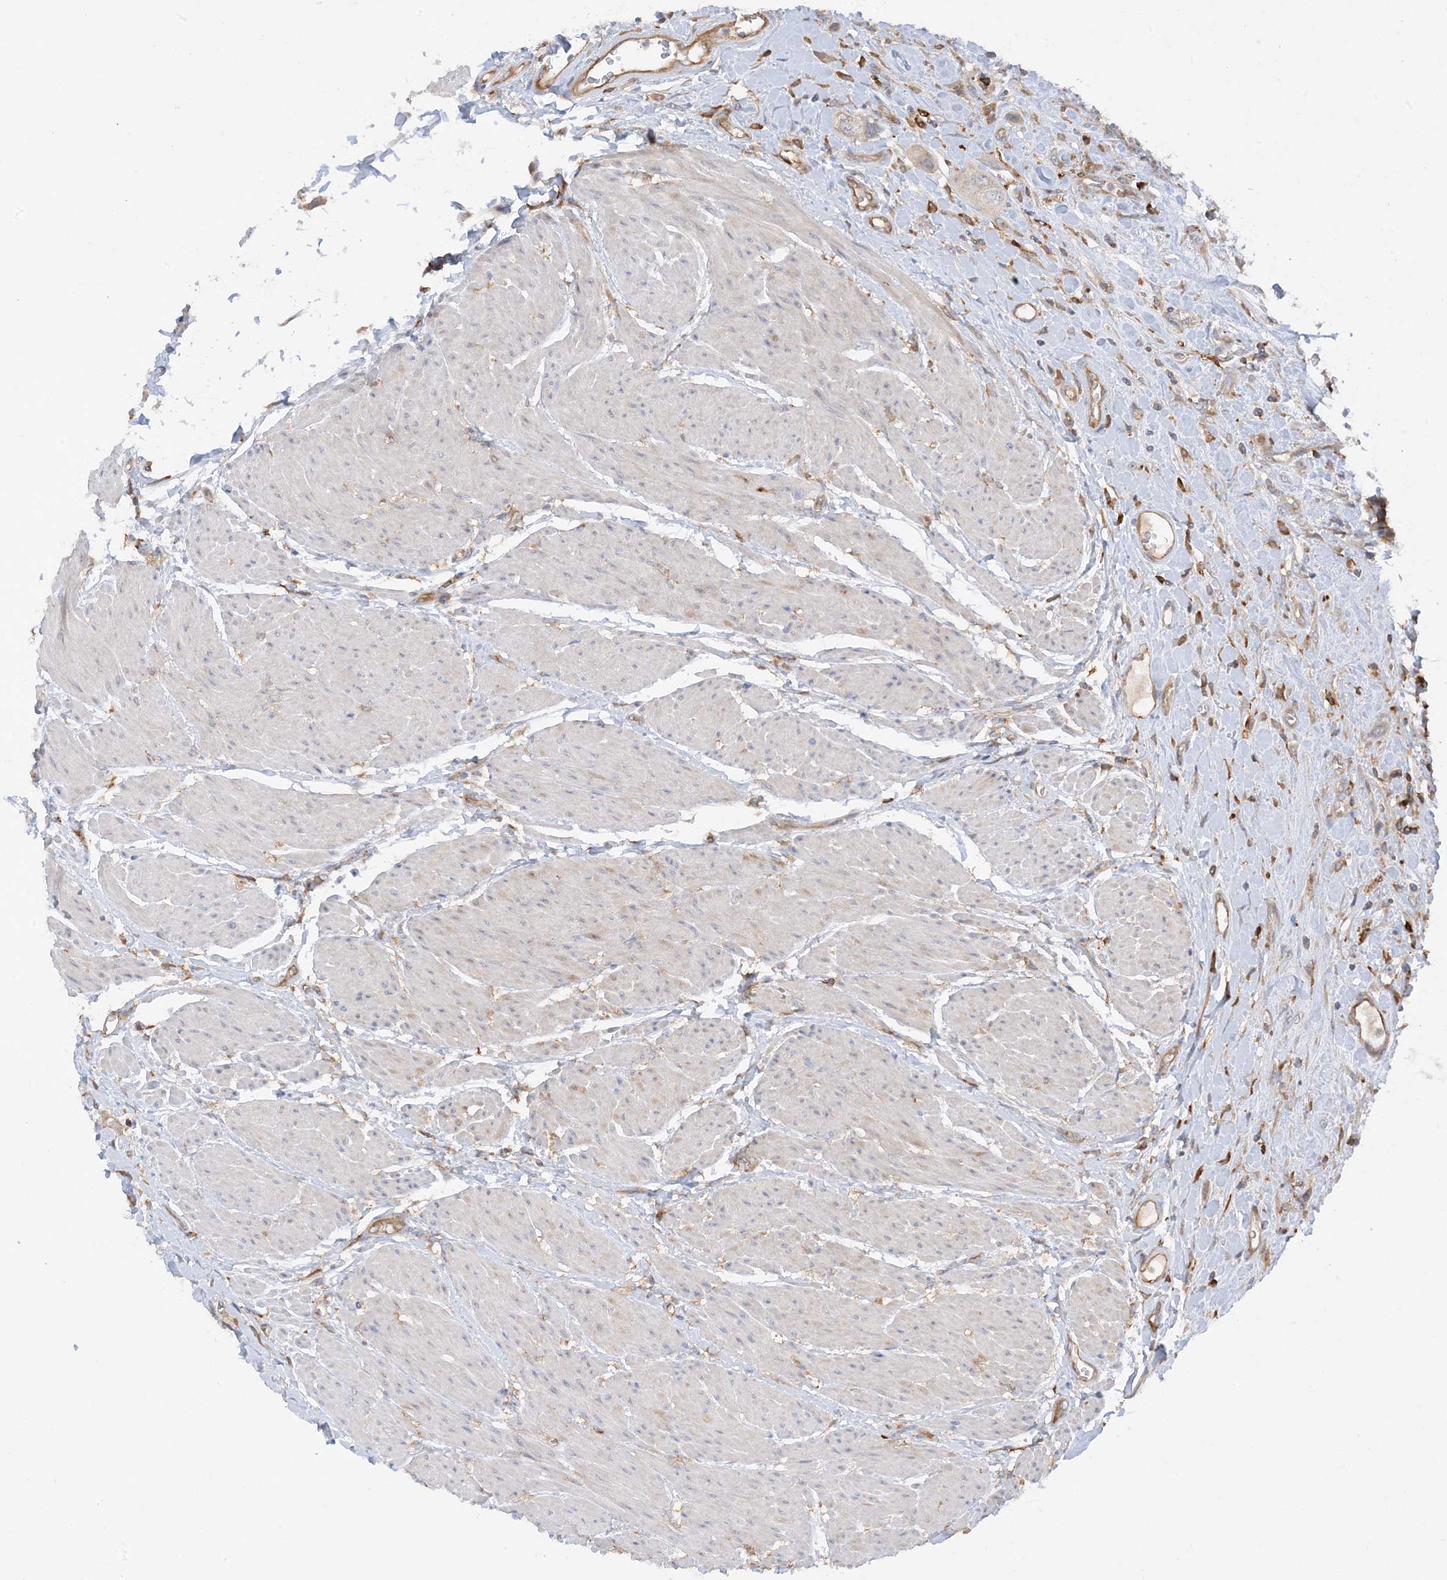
{"staining": {"intensity": "weak", "quantity": "<25%", "location": "cytoplasmic/membranous"}, "tissue": "urothelial cancer", "cell_type": "Tumor cells", "image_type": "cancer", "snomed": [{"axis": "morphology", "description": "Urothelial carcinoma, High grade"}, {"axis": "topography", "description": "Urinary bladder"}], "caption": "The image reveals no staining of tumor cells in high-grade urothelial carcinoma.", "gene": "PHACTR2", "patient": {"sex": "male", "age": 50}}